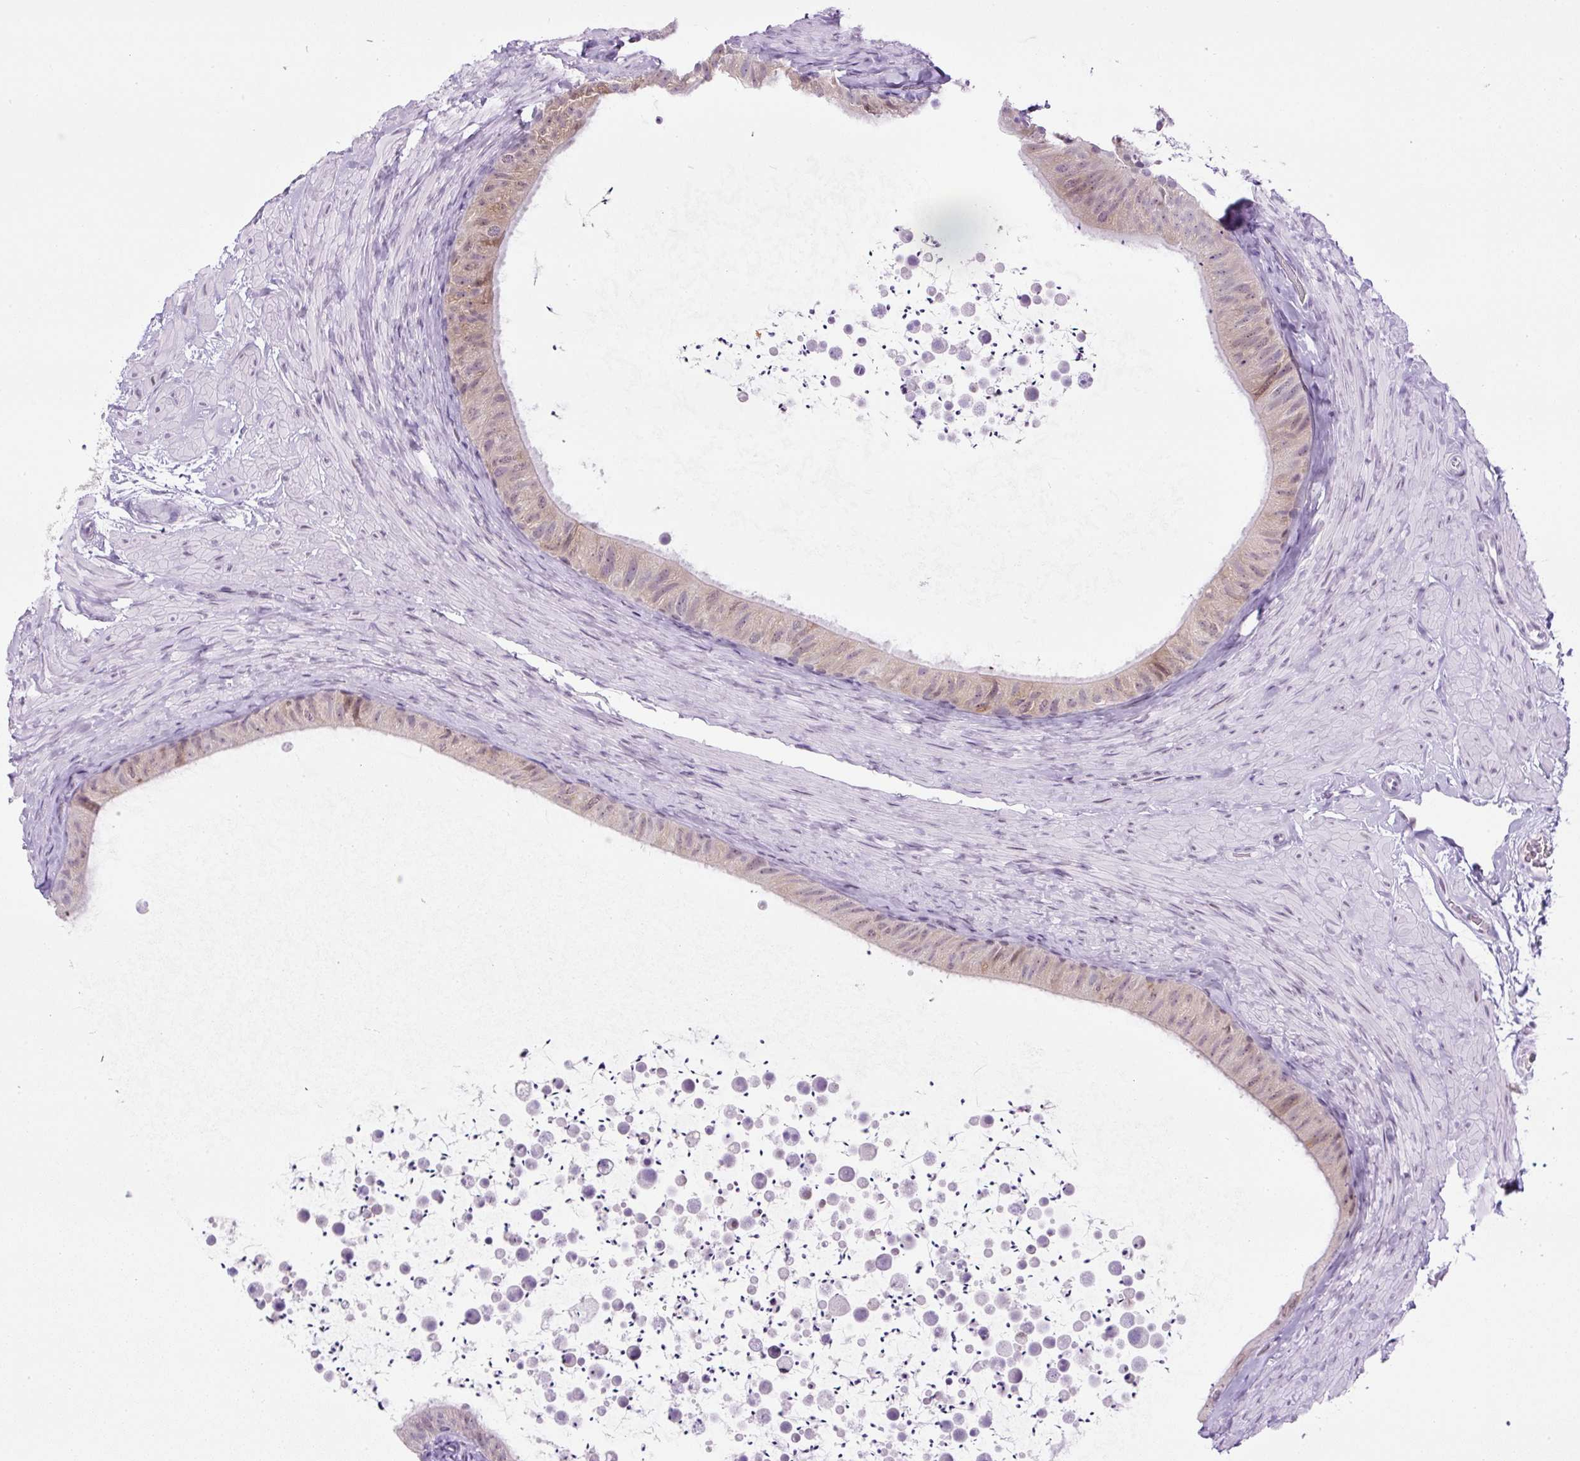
{"staining": {"intensity": "weak", "quantity": "25%-75%", "location": "cytoplasmic/membranous"}, "tissue": "epididymis", "cell_type": "Glandular cells", "image_type": "normal", "snomed": [{"axis": "morphology", "description": "Normal tissue, NOS"}, {"axis": "topography", "description": "Epididymis, spermatic cord, NOS"}, {"axis": "topography", "description": "Epididymis"}], "caption": "Epididymis stained for a protein (brown) demonstrates weak cytoplasmic/membranous positive positivity in about 25%-75% of glandular cells.", "gene": "RHBDD2", "patient": {"sex": "male", "age": 31}}